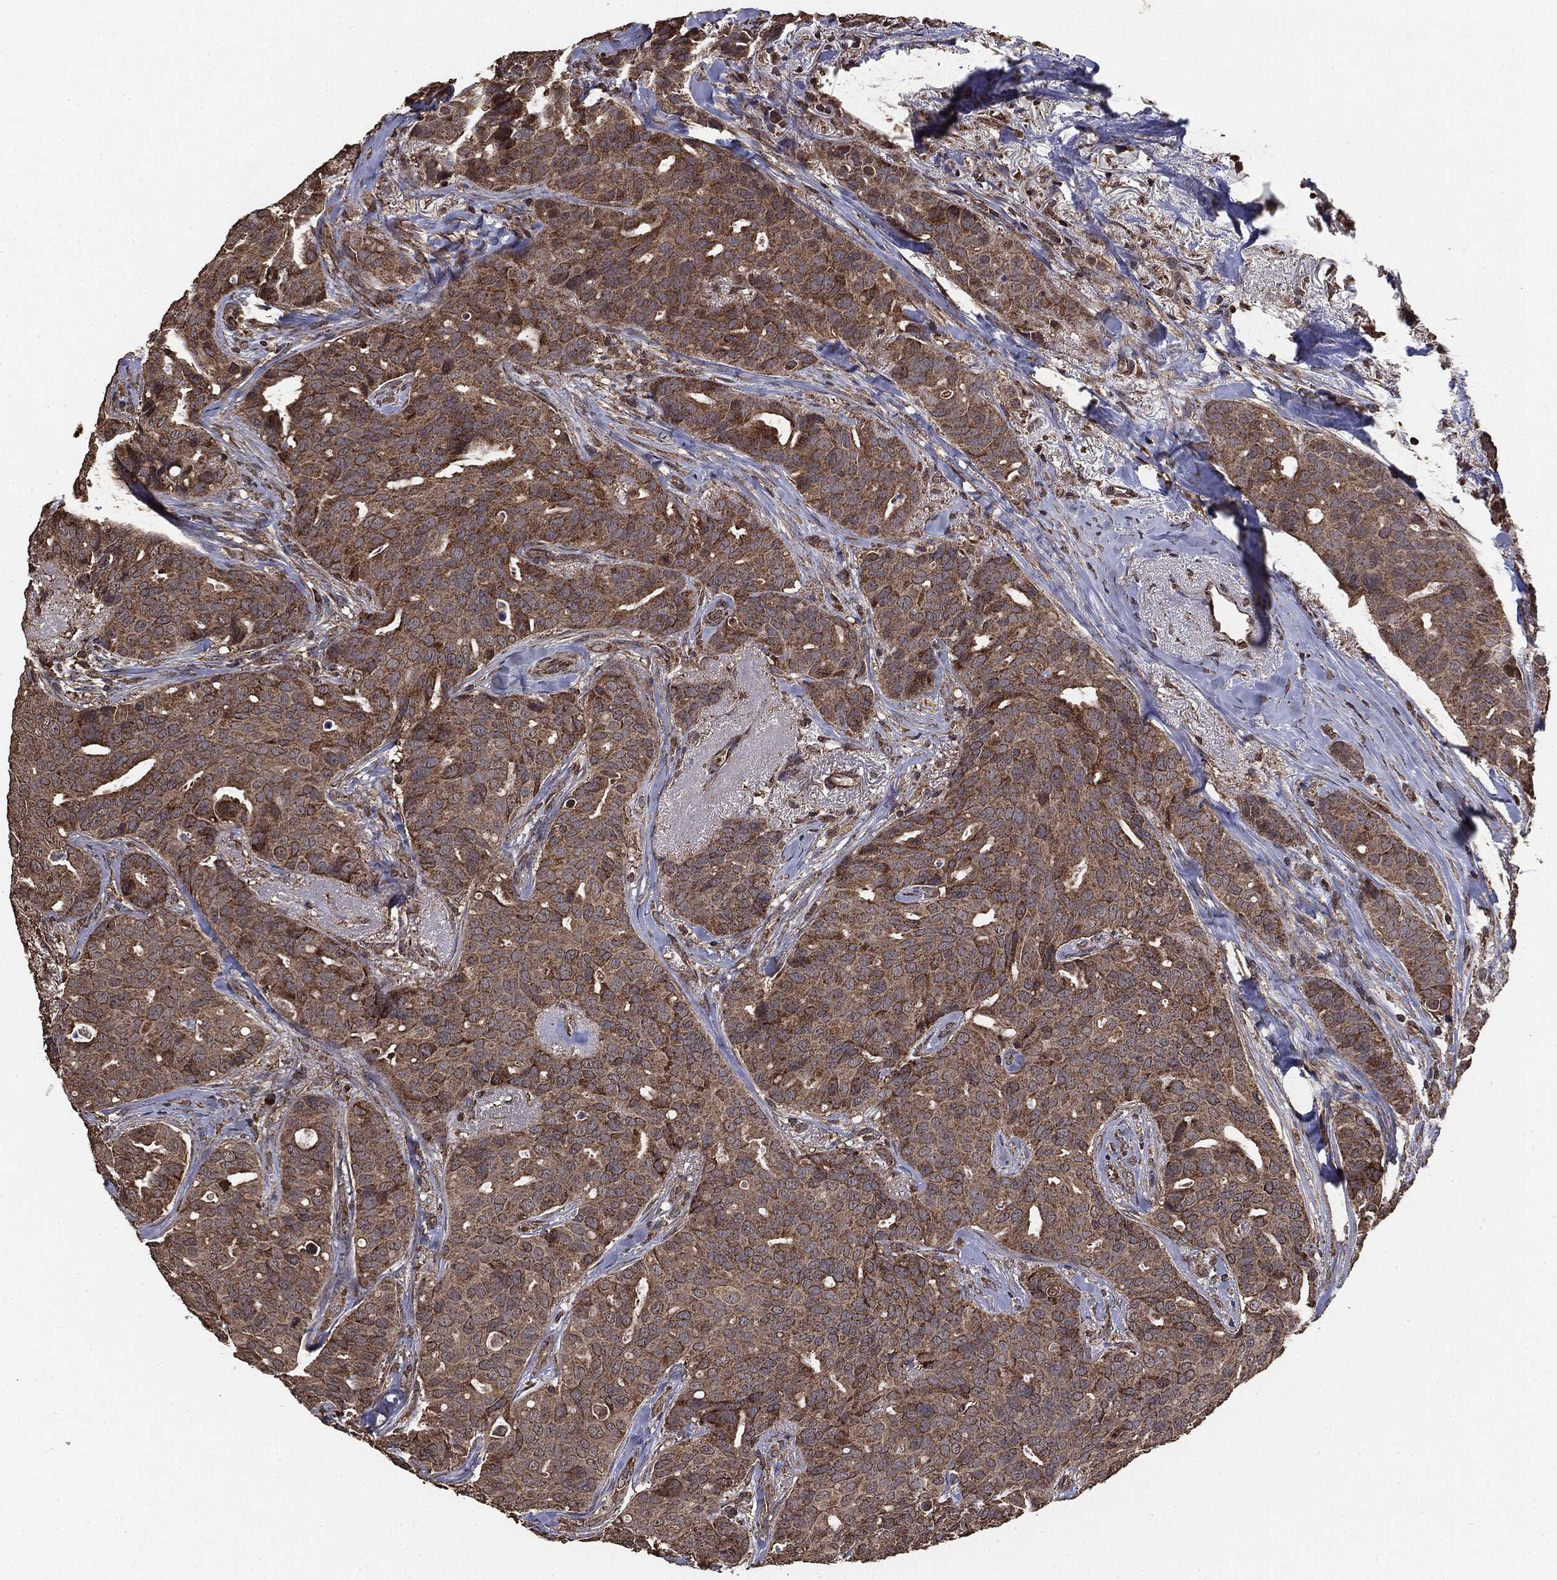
{"staining": {"intensity": "moderate", "quantity": ">75%", "location": "cytoplasmic/membranous"}, "tissue": "breast cancer", "cell_type": "Tumor cells", "image_type": "cancer", "snomed": [{"axis": "morphology", "description": "Duct carcinoma"}, {"axis": "topography", "description": "Breast"}], "caption": "This is a photomicrograph of immunohistochemistry (IHC) staining of breast cancer (invasive ductal carcinoma), which shows moderate staining in the cytoplasmic/membranous of tumor cells.", "gene": "MTOR", "patient": {"sex": "female", "age": 54}}